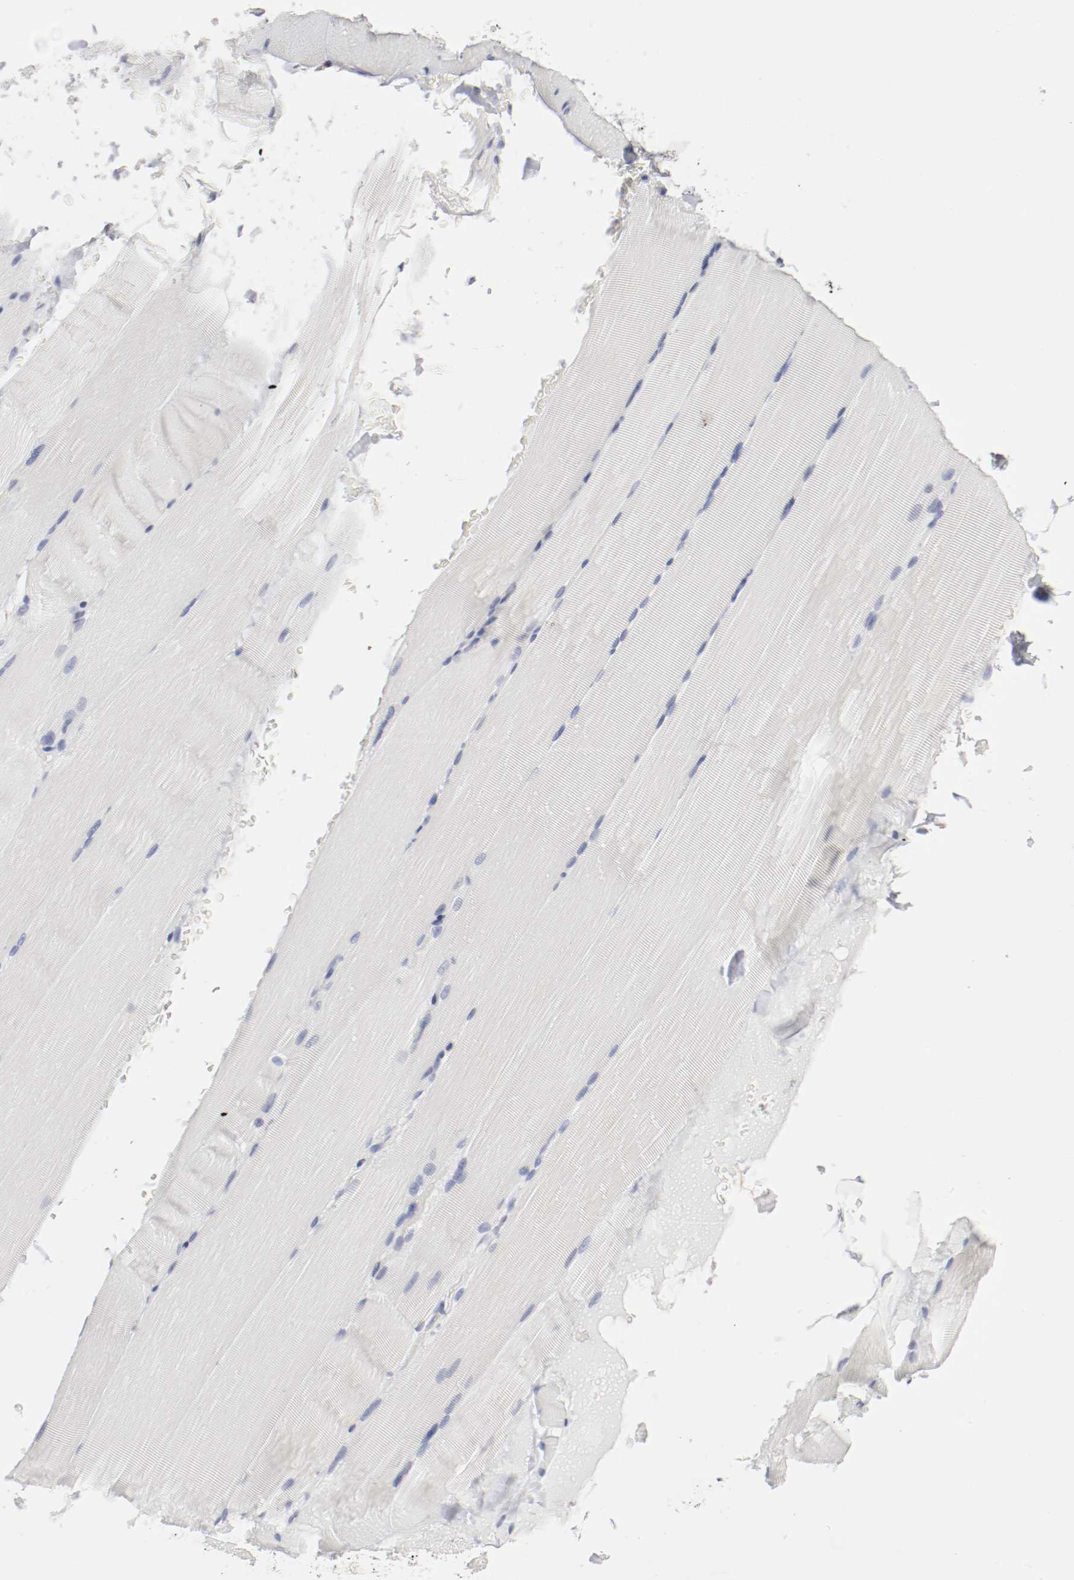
{"staining": {"intensity": "negative", "quantity": "none", "location": "none"}, "tissue": "skeletal muscle", "cell_type": "Myocytes", "image_type": "normal", "snomed": [{"axis": "morphology", "description": "Normal tissue, NOS"}, {"axis": "topography", "description": "Skeletal muscle"}, {"axis": "topography", "description": "Parathyroid gland"}], "caption": "The micrograph displays no staining of myocytes in normal skeletal muscle. (DAB IHC with hematoxylin counter stain).", "gene": "ITGAX", "patient": {"sex": "female", "age": 37}}